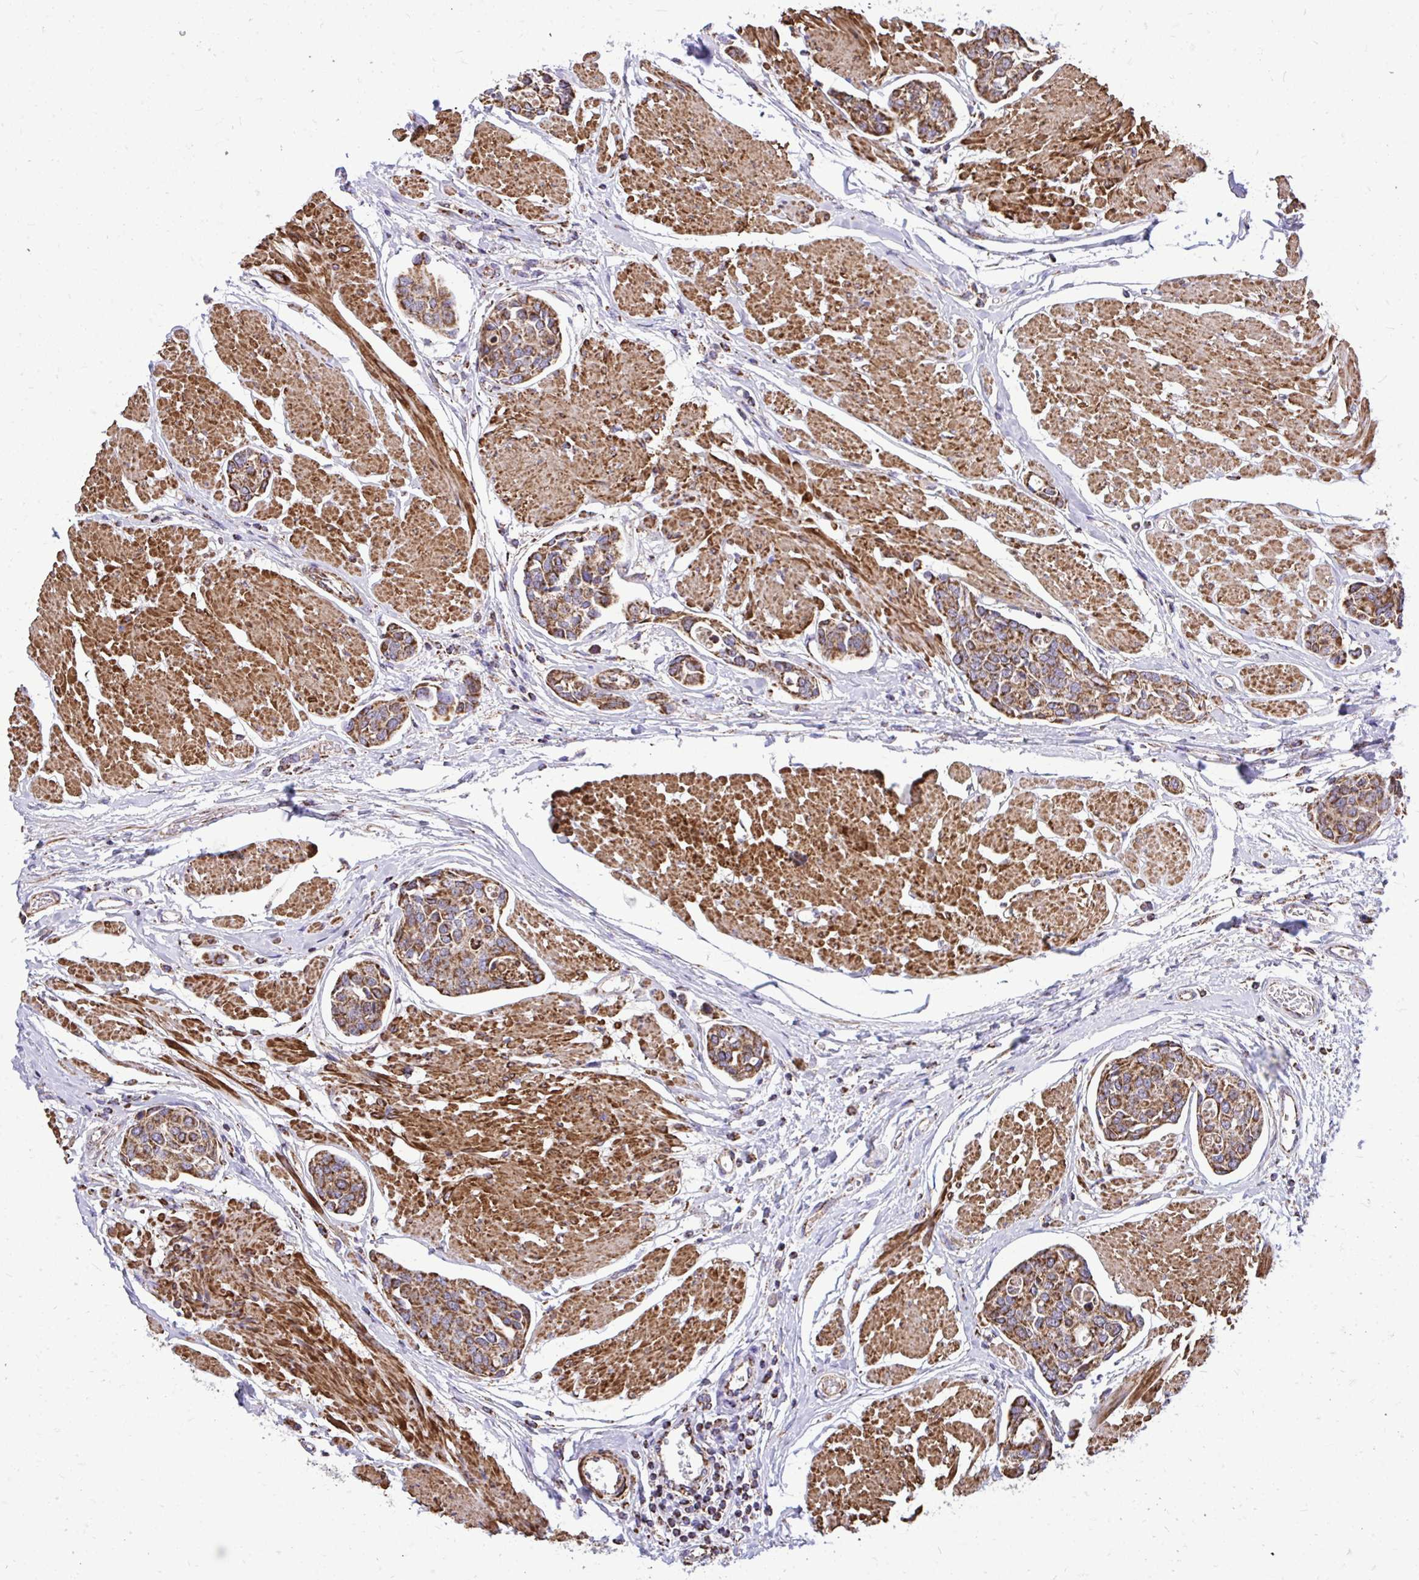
{"staining": {"intensity": "moderate", "quantity": ">75%", "location": "cytoplasmic/membranous"}, "tissue": "urothelial cancer", "cell_type": "Tumor cells", "image_type": "cancer", "snomed": [{"axis": "morphology", "description": "Urothelial carcinoma, High grade"}, {"axis": "topography", "description": "Urinary bladder"}], "caption": "About >75% of tumor cells in urothelial cancer display moderate cytoplasmic/membranous protein positivity as visualized by brown immunohistochemical staining.", "gene": "UBE2C", "patient": {"sex": "male", "age": 78}}